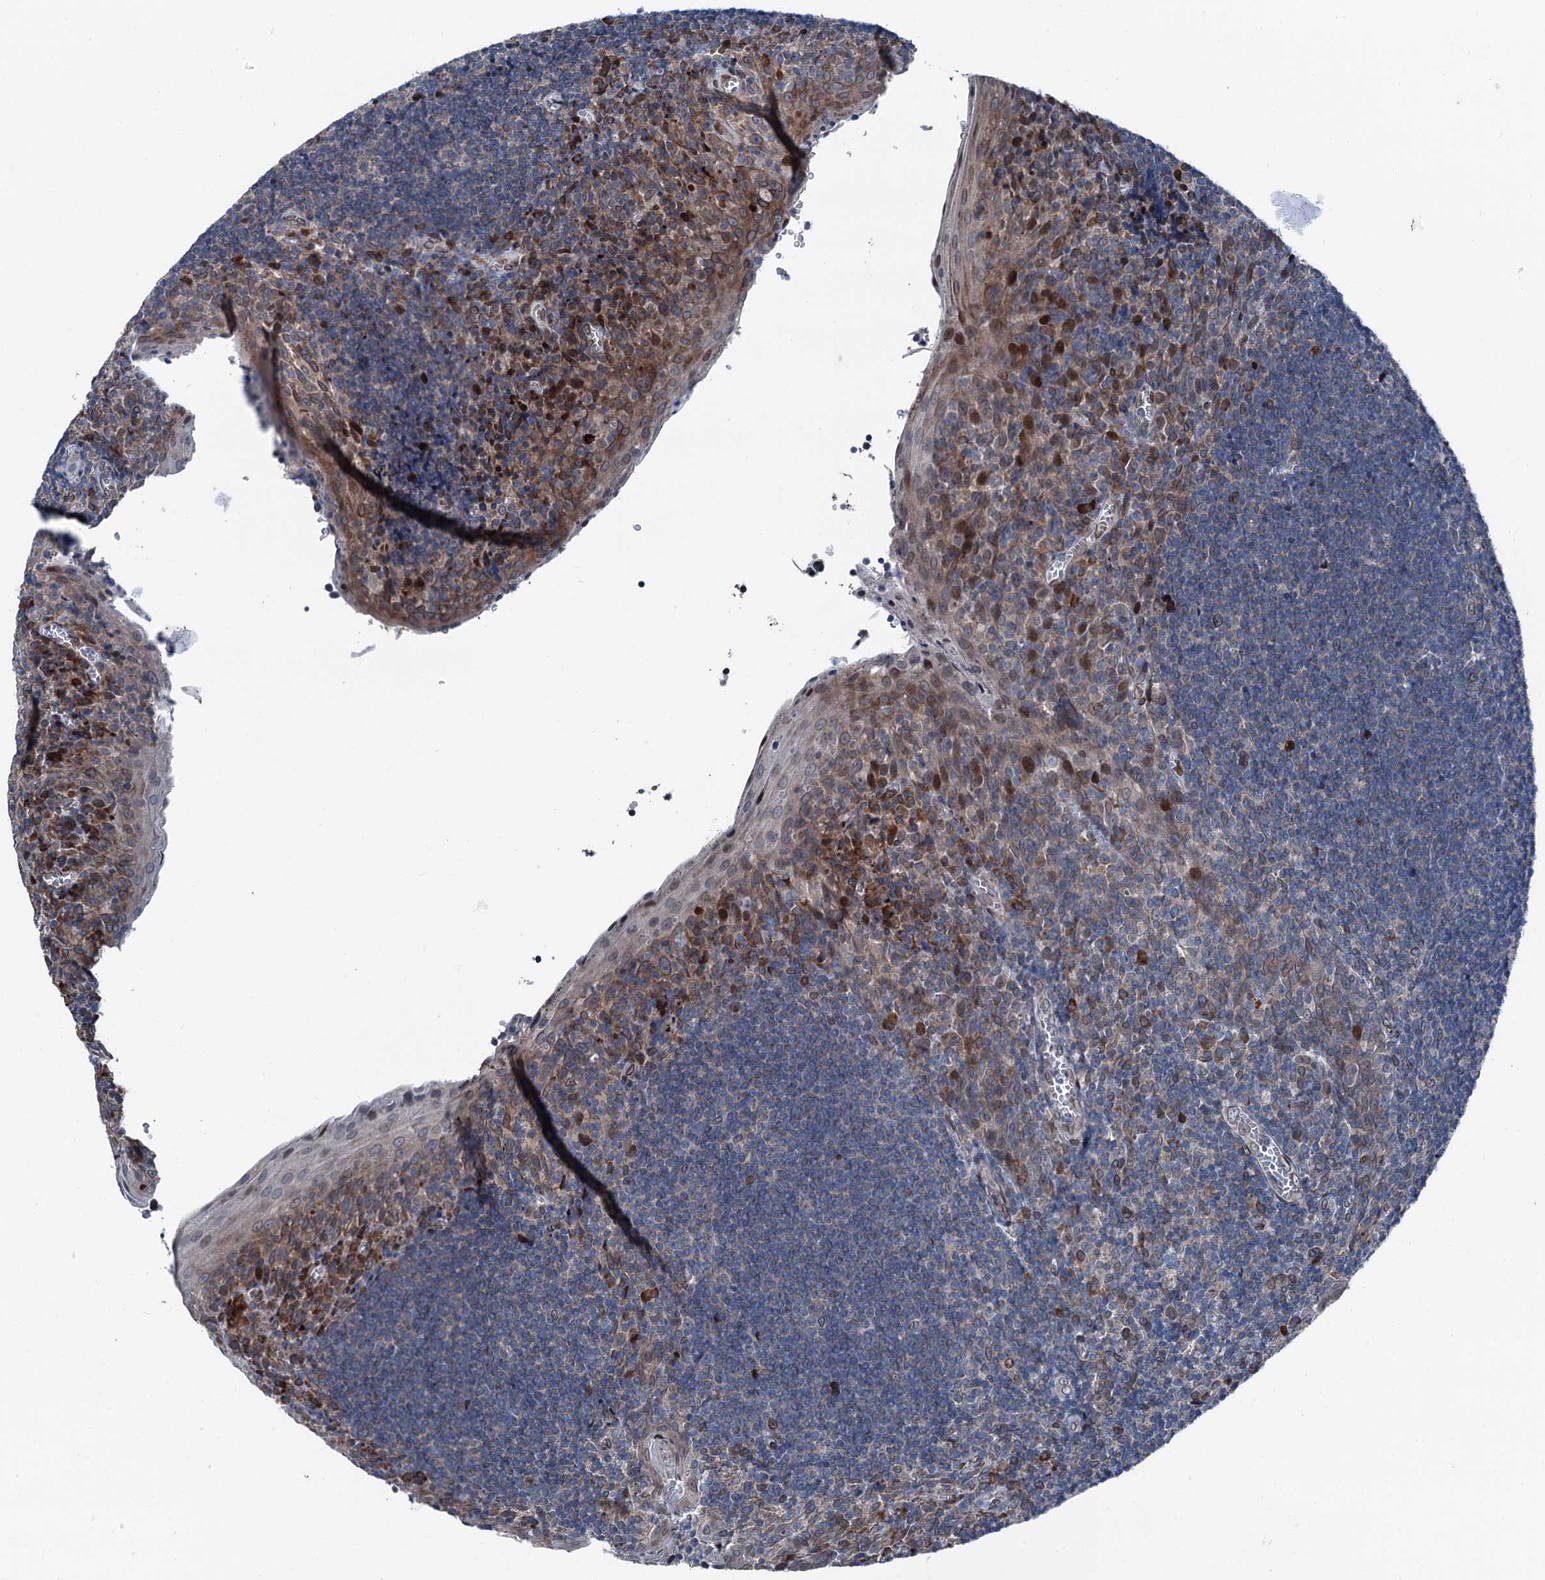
{"staining": {"intensity": "weak", "quantity": "<25%", "location": "cytoplasmic/membranous"}, "tissue": "tonsil", "cell_type": "Germinal center cells", "image_type": "normal", "snomed": [{"axis": "morphology", "description": "Normal tissue, NOS"}, {"axis": "topography", "description": "Tonsil"}], "caption": "Immunohistochemistry histopathology image of unremarkable tonsil: human tonsil stained with DAB demonstrates no significant protein expression in germinal center cells. (Brightfield microscopy of DAB (3,3'-diaminobenzidine) IHC at high magnification).", "gene": "MRPL14", "patient": {"sex": "male", "age": 27}}